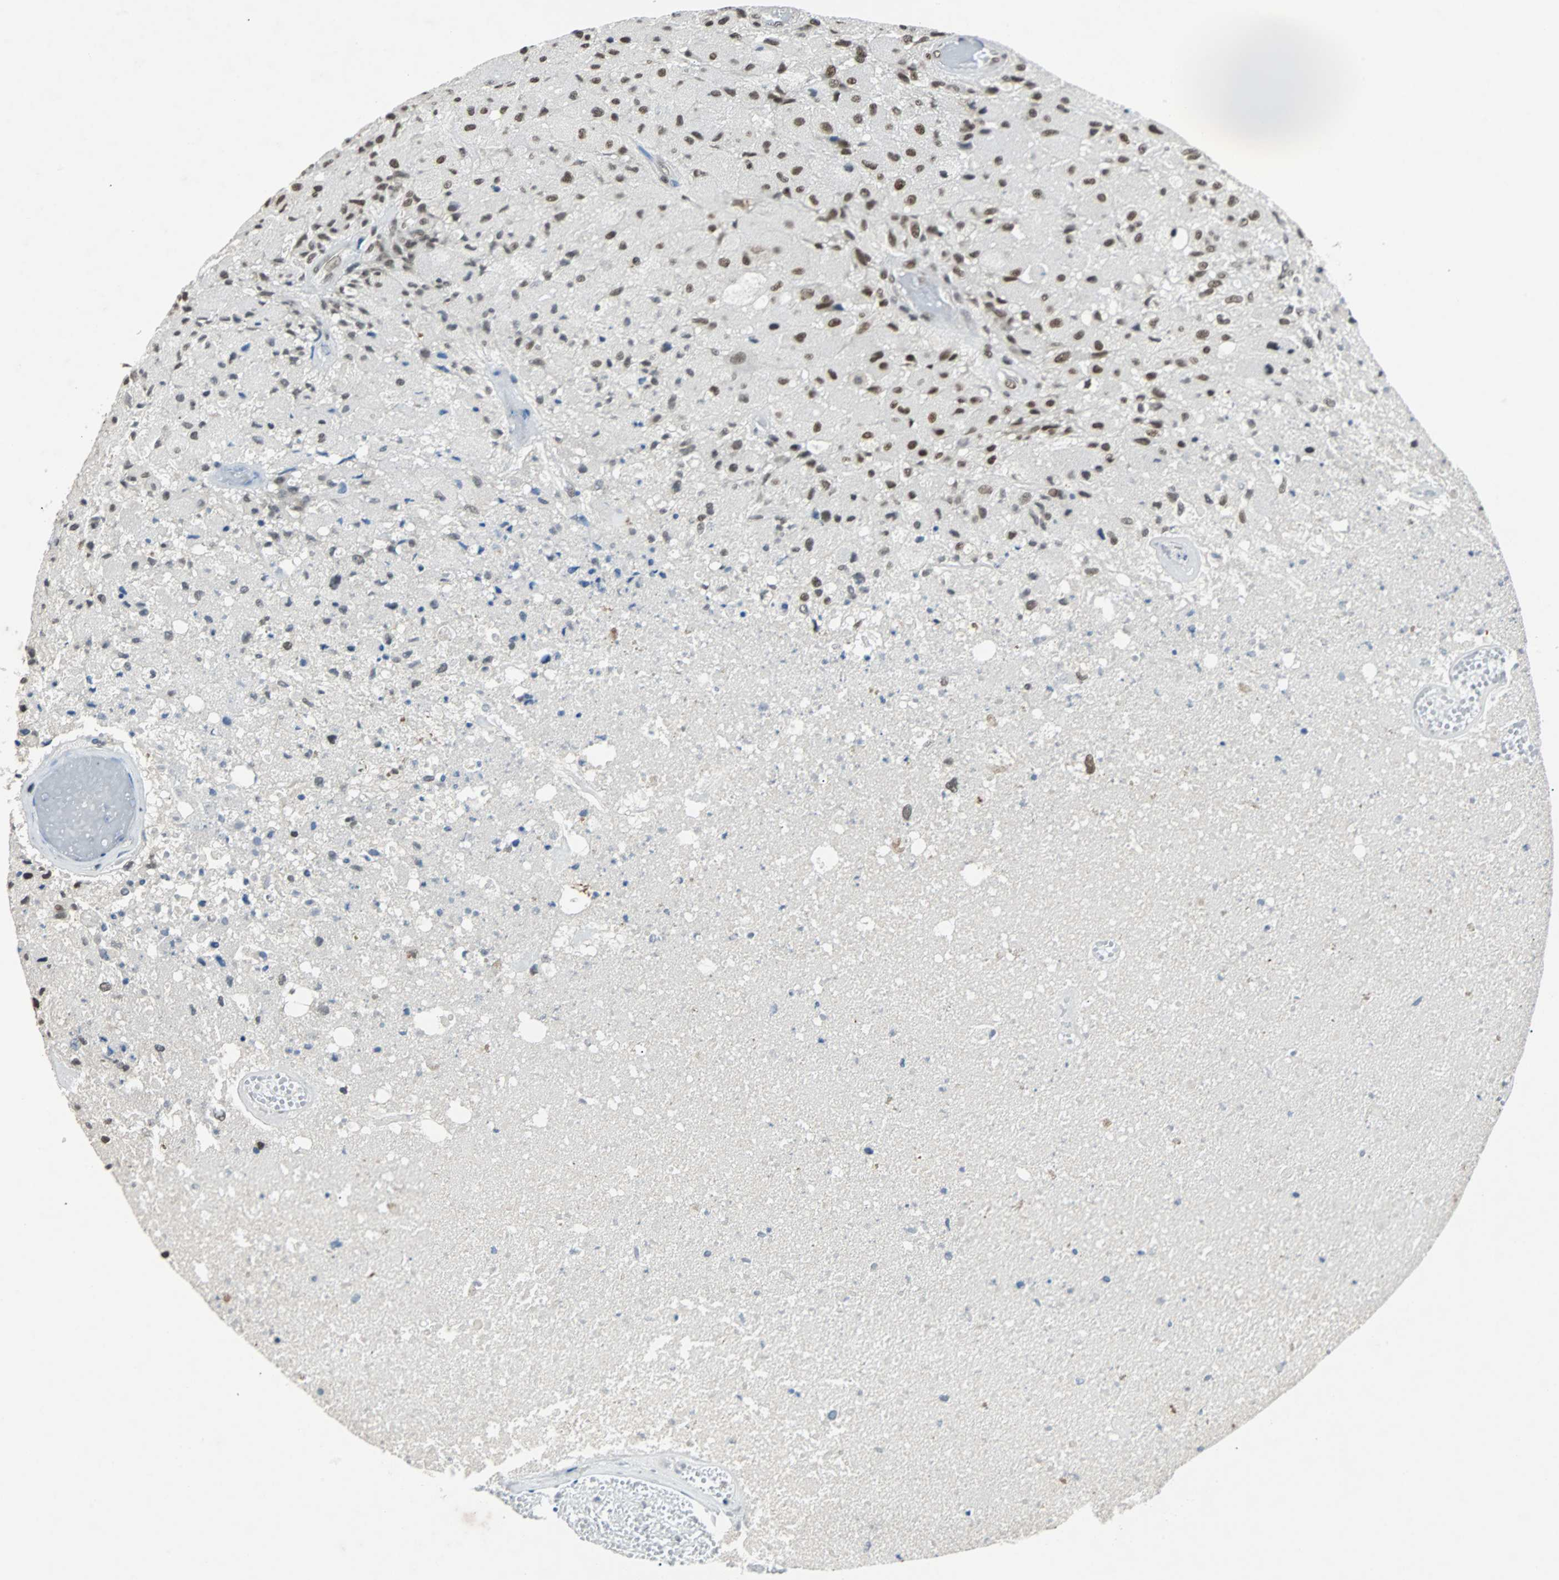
{"staining": {"intensity": "moderate", "quantity": ">75%", "location": "nuclear"}, "tissue": "glioma", "cell_type": "Tumor cells", "image_type": "cancer", "snomed": [{"axis": "morphology", "description": "Normal tissue, NOS"}, {"axis": "morphology", "description": "Glioma, malignant, High grade"}, {"axis": "topography", "description": "Cerebral cortex"}], "caption": "Human malignant glioma (high-grade) stained for a protein (brown) displays moderate nuclear positive staining in approximately >75% of tumor cells.", "gene": "GATAD2A", "patient": {"sex": "male", "age": 77}}